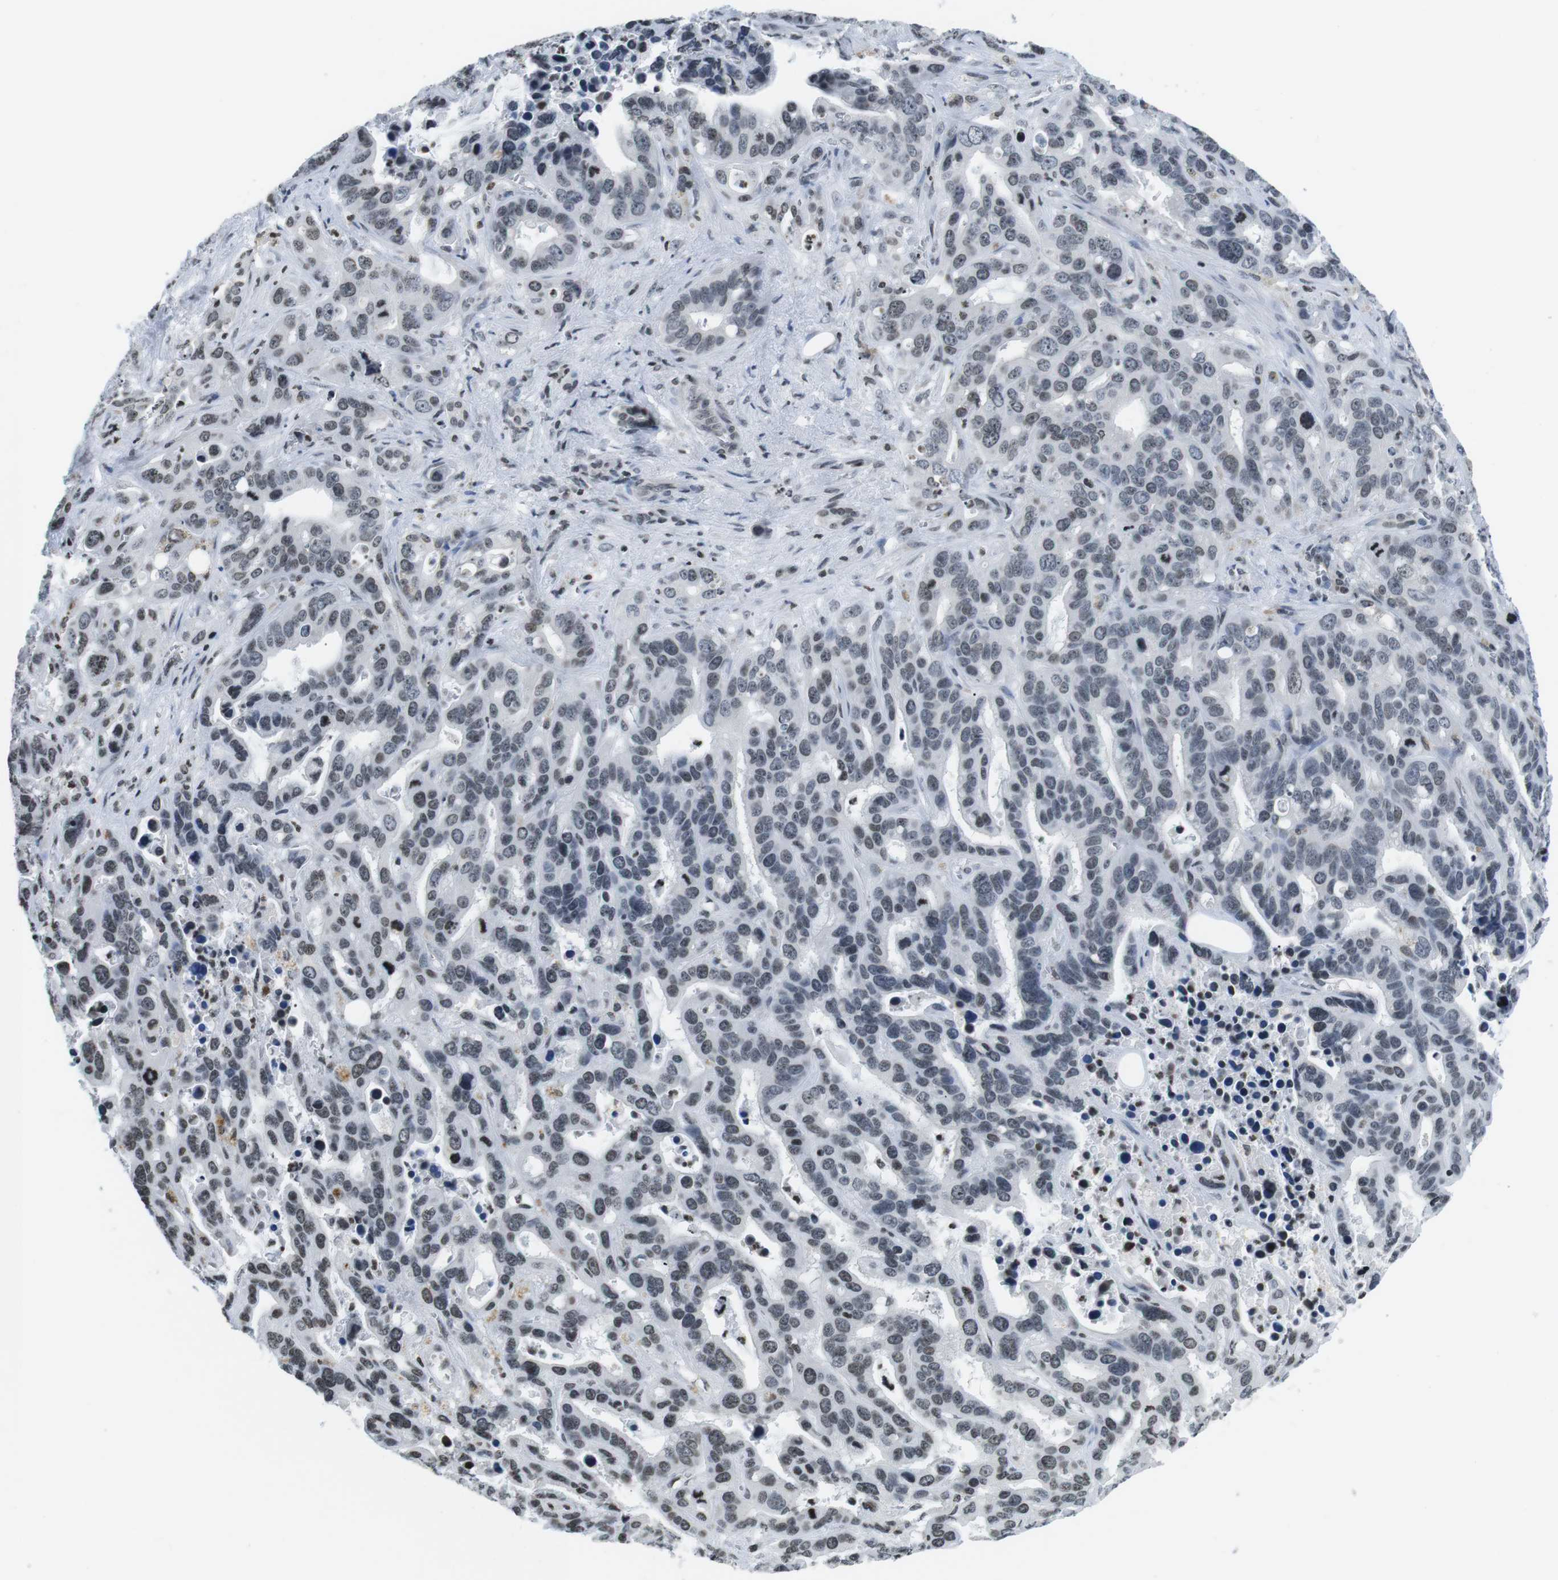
{"staining": {"intensity": "weak", "quantity": "<25%", "location": "nuclear"}, "tissue": "liver cancer", "cell_type": "Tumor cells", "image_type": "cancer", "snomed": [{"axis": "morphology", "description": "Cholangiocarcinoma"}, {"axis": "topography", "description": "Liver"}], "caption": "IHC image of cholangiocarcinoma (liver) stained for a protein (brown), which displays no expression in tumor cells.", "gene": "E2F2", "patient": {"sex": "female", "age": 65}}